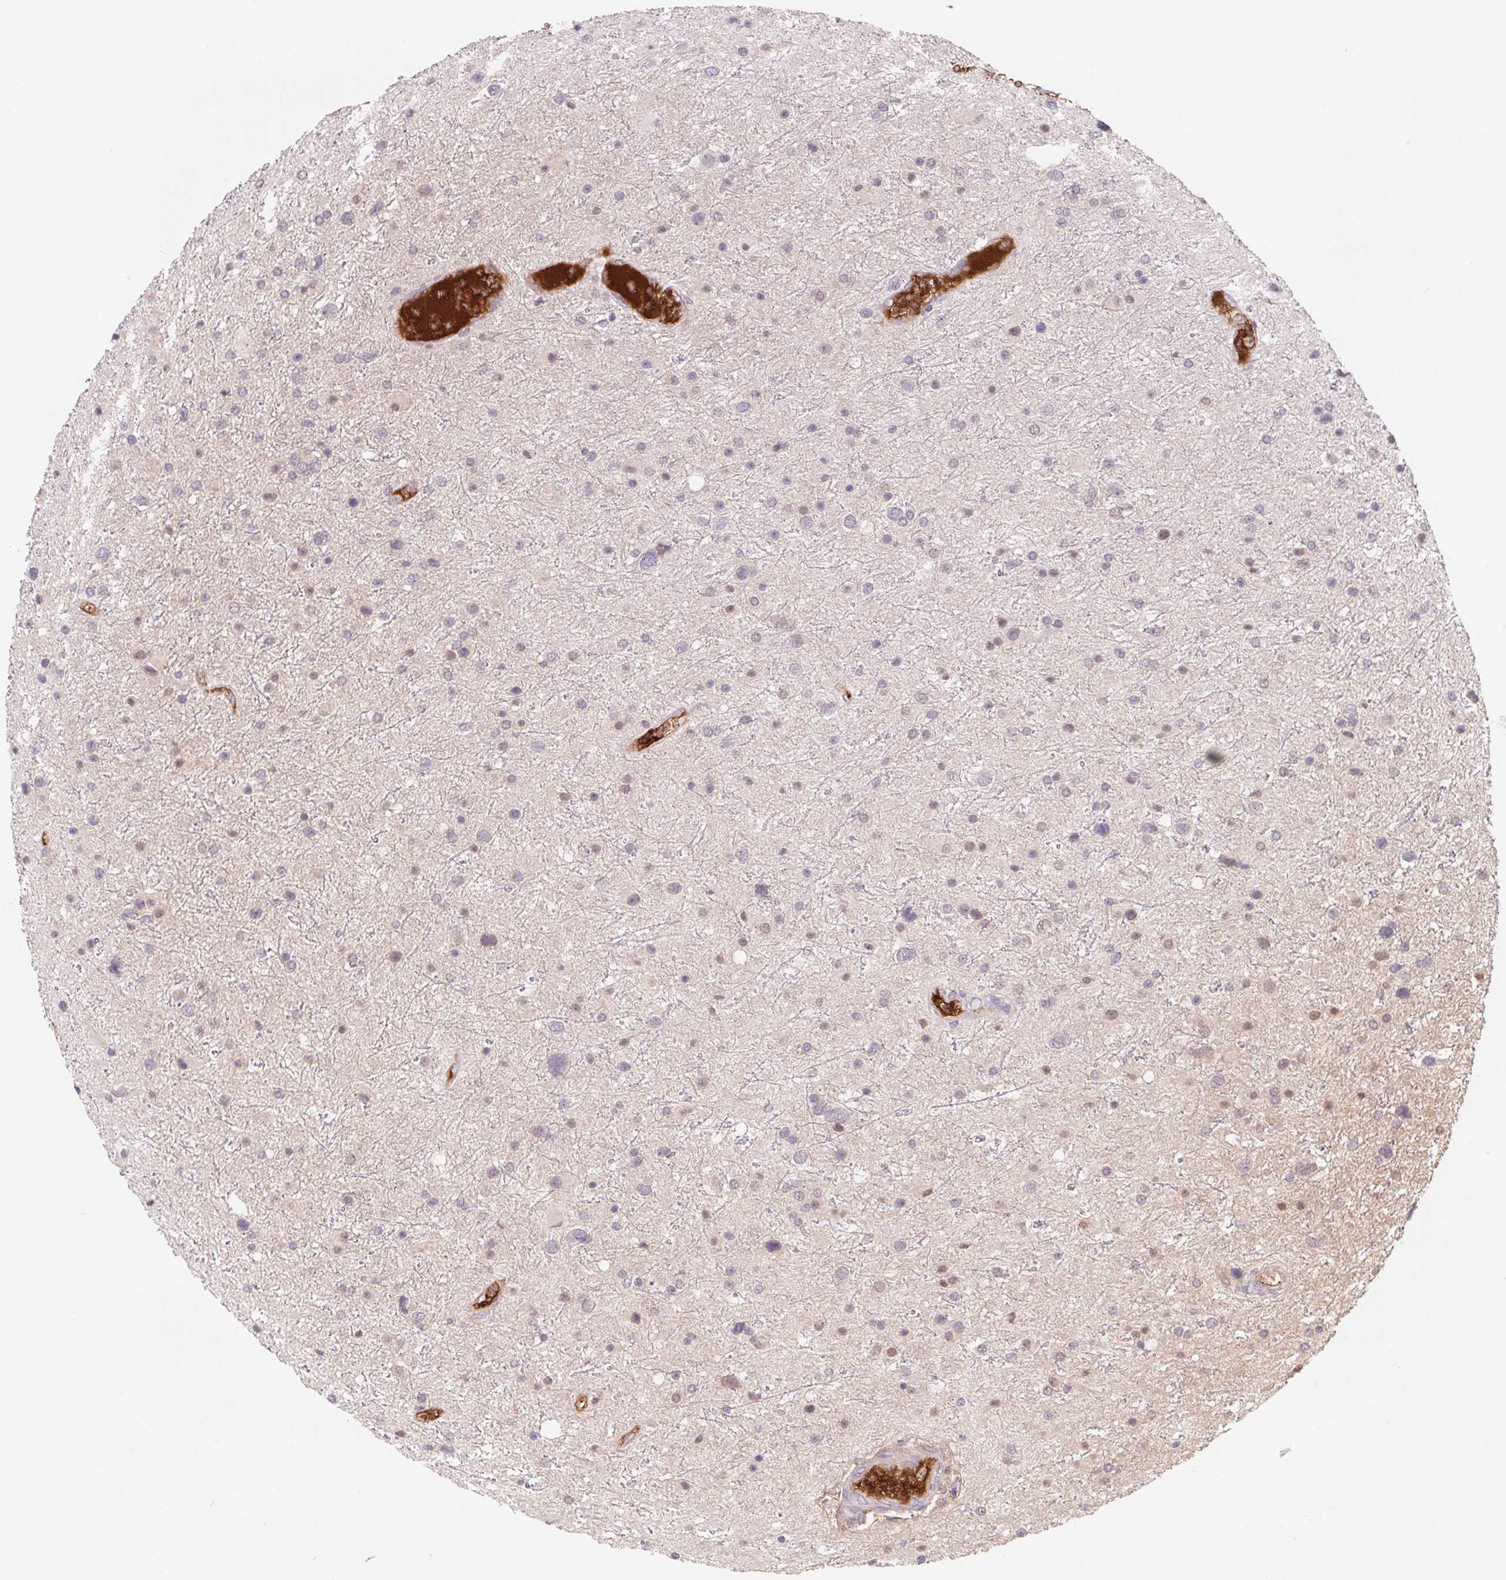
{"staining": {"intensity": "negative", "quantity": "none", "location": "none"}, "tissue": "glioma", "cell_type": "Tumor cells", "image_type": "cancer", "snomed": [{"axis": "morphology", "description": "Glioma, malignant, Low grade"}, {"axis": "topography", "description": "Brain"}], "caption": "Glioma stained for a protein using IHC reveals no expression tumor cells.", "gene": "LPA", "patient": {"sex": "female", "age": 32}}